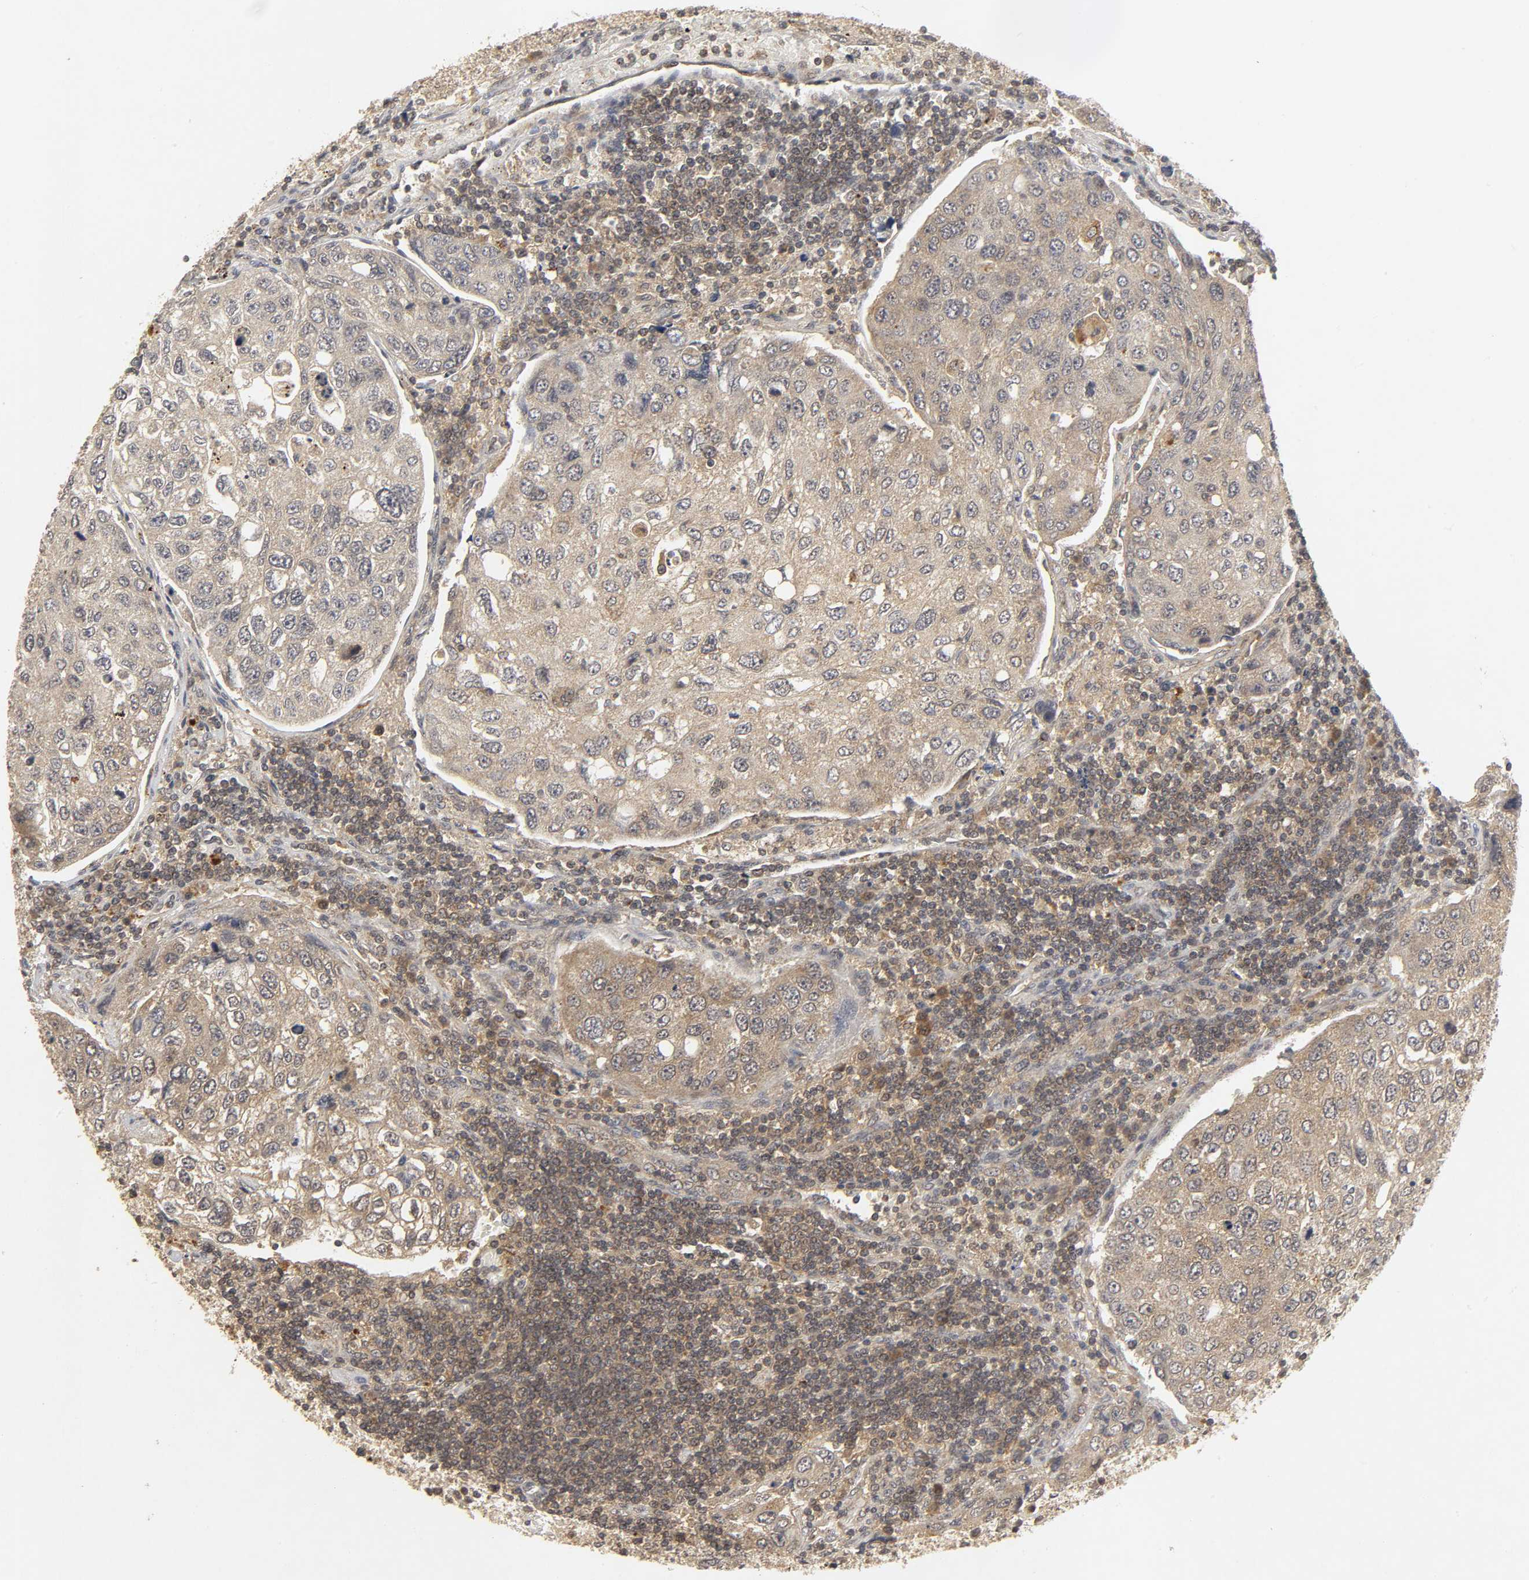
{"staining": {"intensity": "moderate", "quantity": ">75%", "location": "cytoplasmic/membranous"}, "tissue": "urothelial cancer", "cell_type": "Tumor cells", "image_type": "cancer", "snomed": [{"axis": "morphology", "description": "Urothelial carcinoma, High grade"}, {"axis": "topography", "description": "Lymph node"}, {"axis": "topography", "description": "Urinary bladder"}], "caption": "Tumor cells show medium levels of moderate cytoplasmic/membranous staining in about >75% of cells in urothelial cancer.", "gene": "TRAF6", "patient": {"sex": "male", "age": 51}}